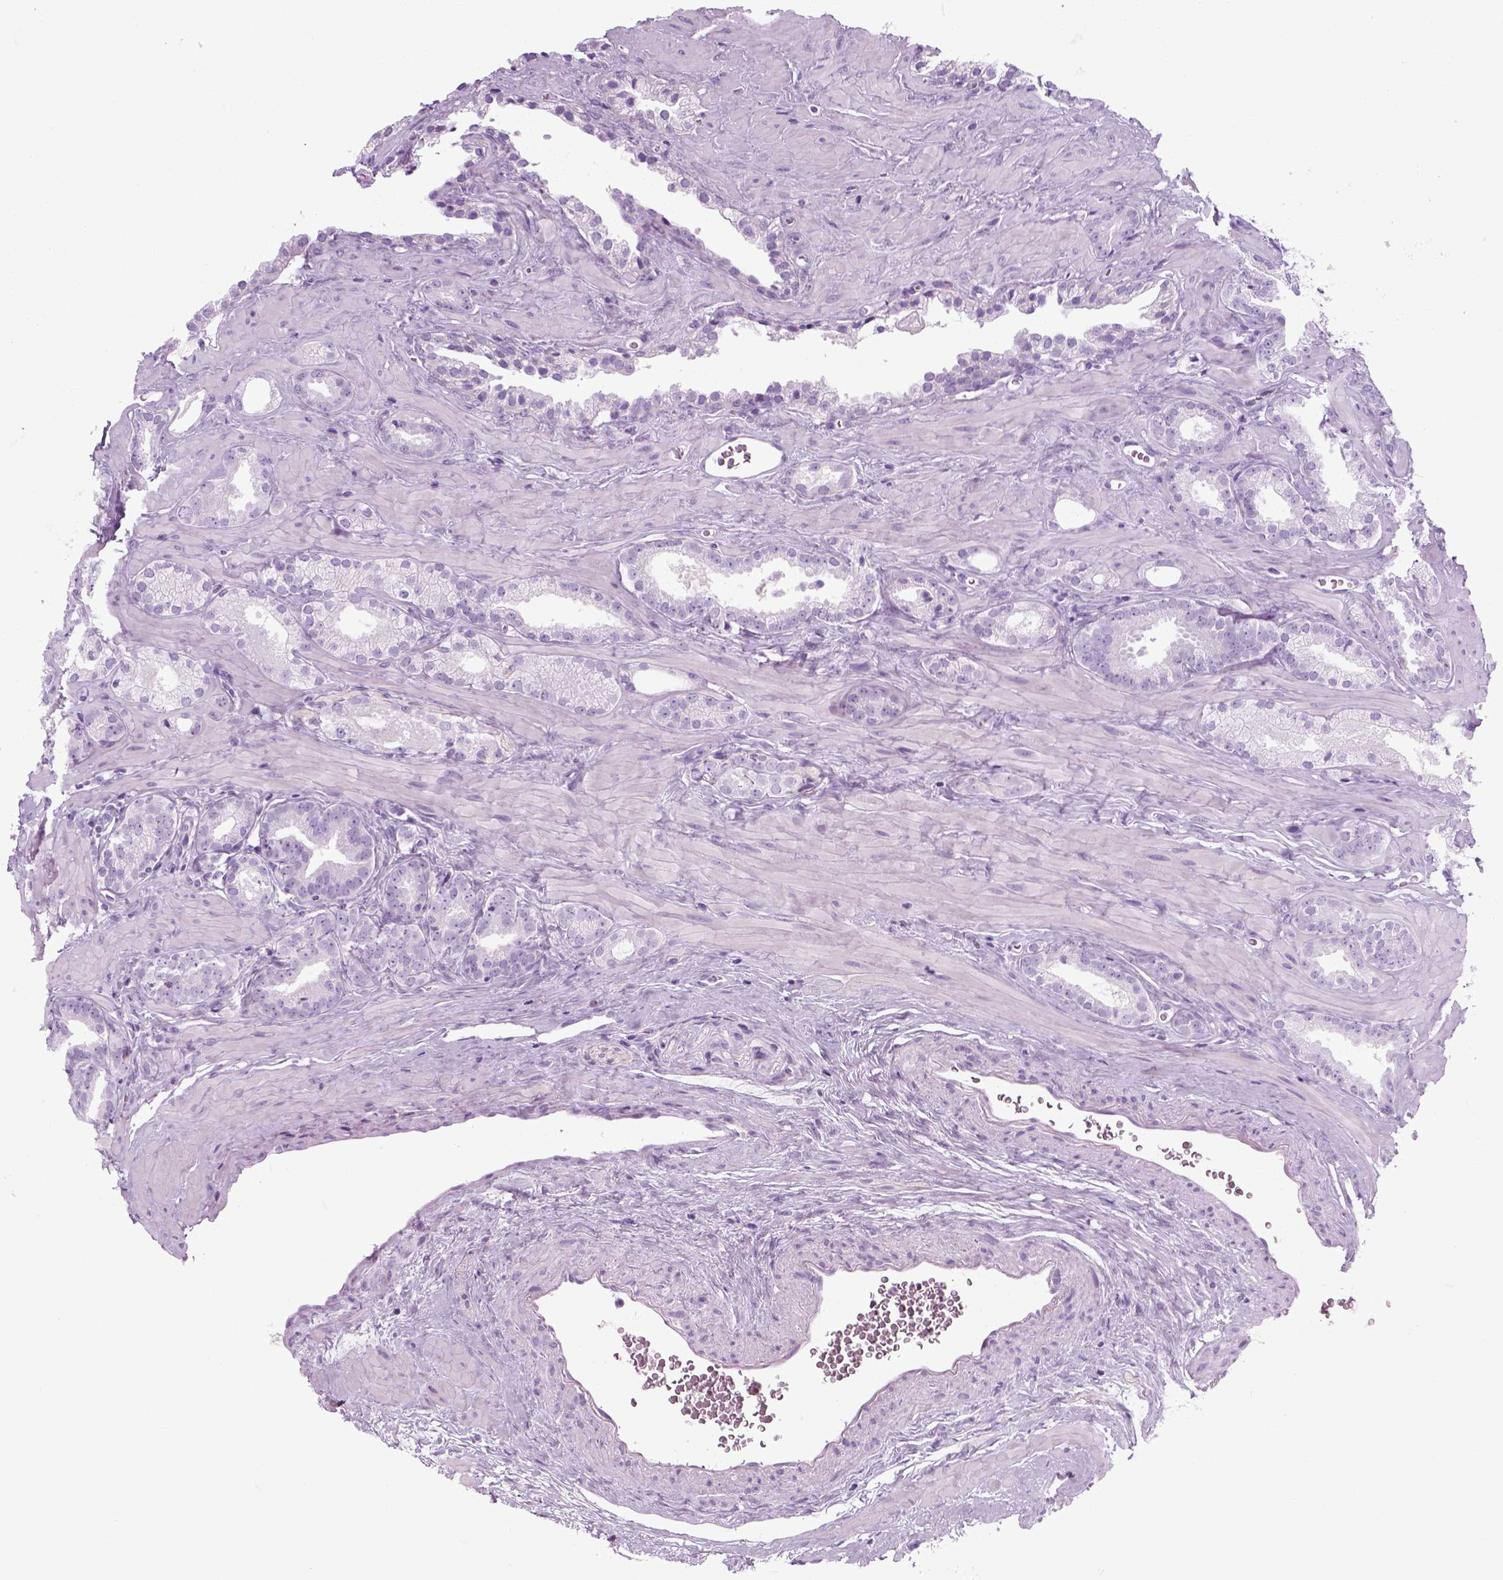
{"staining": {"intensity": "negative", "quantity": "none", "location": "none"}, "tissue": "prostate cancer", "cell_type": "Tumor cells", "image_type": "cancer", "snomed": [{"axis": "morphology", "description": "Adenocarcinoma, Low grade"}, {"axis": "topography", "description": "Prostate"}], "caption": "This is a image of immunohistochemistry staining of adenocarcinoma (low-grade) (prostate), which shows no expression in tumor cells.", "gene": "SLC12A5", "patient": {"sex": "male", "age": 62}}